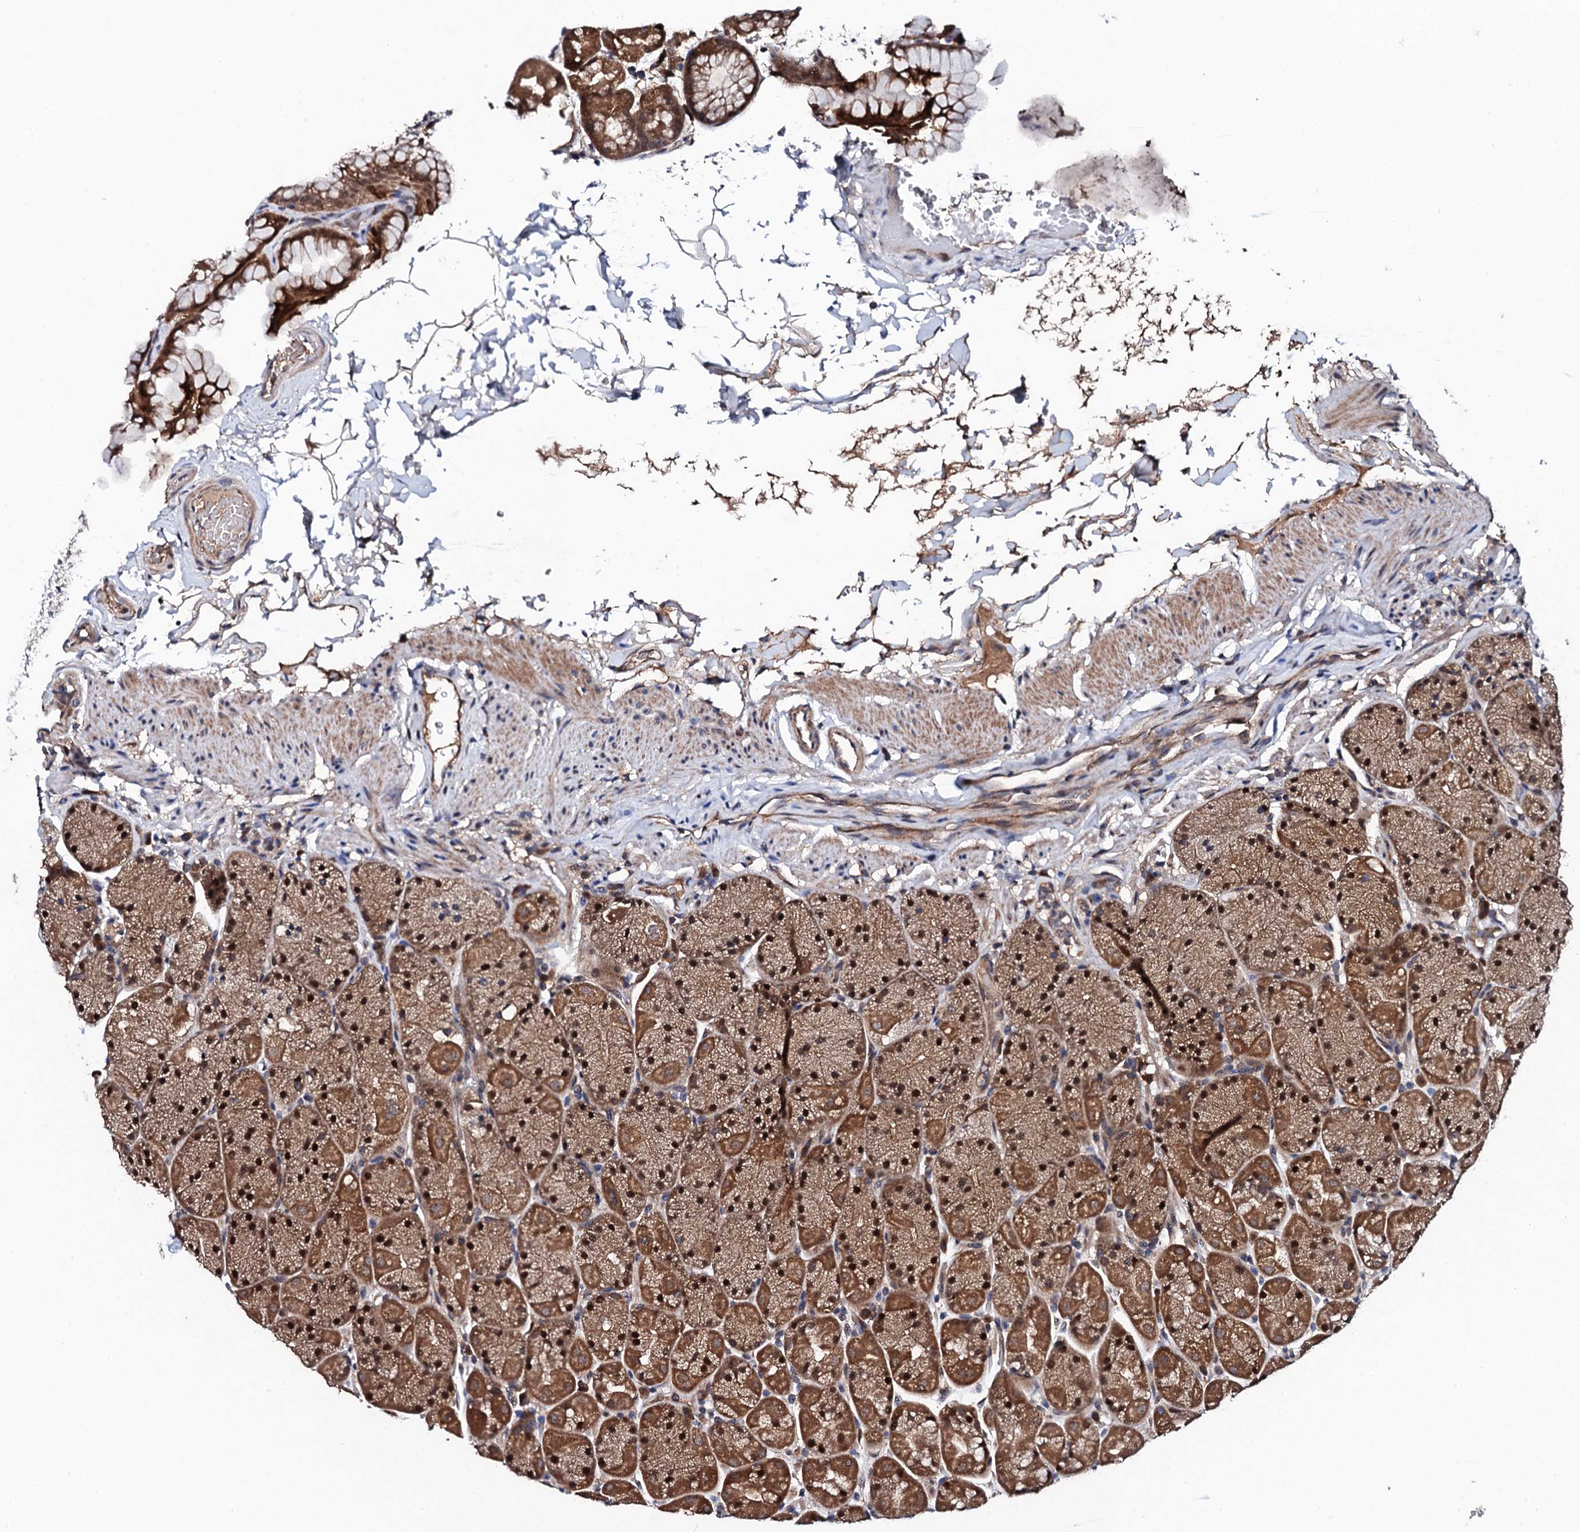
{"staining": {"intensity": "strong", "quantity": ">75%", "location": "cytoplasmic/membranous,nuclear"}, "tissue": "stomach", "cell_type": "Glandular cells", "image_type": "normal", "snomed": [{"axis": "morphology", "description": "Normal tissue, NOS"}, {"axis": "topography", "description": "Stomach, upper"}, {"axis": "topography", "description": "Stomach, lower"}], "caption": "A high amount of strong cytoplasmic/membranous,nuclear staining is seen in approximately >75% of glandular cells in benign stomach.", "gene": "IP6K1", "patient": {"sex": "male", "age": 67}}